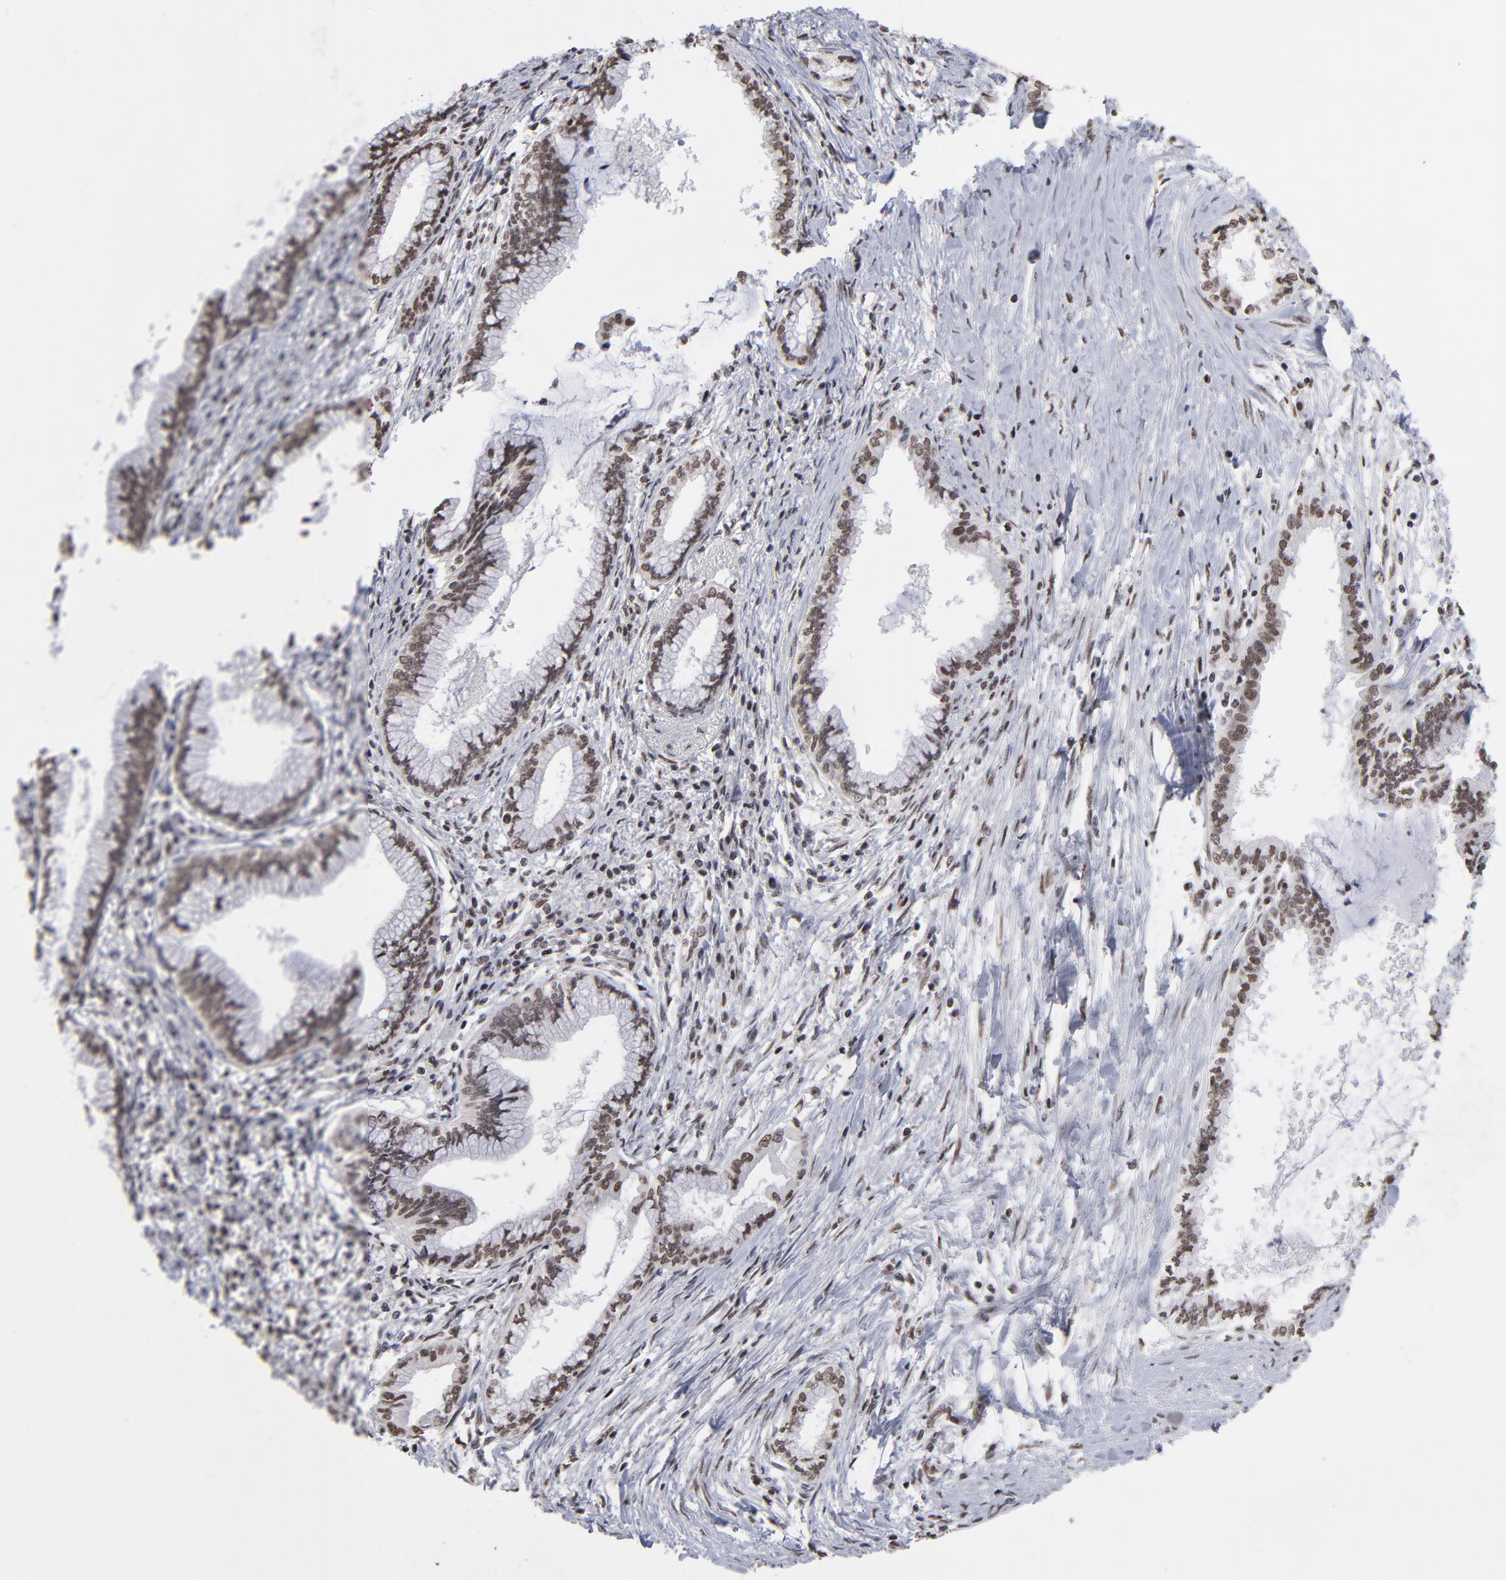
{"staining": {"intensity": "moderate", "quantity": ">75%", "location": "nuclear"}, "tissue": "pancreatic cancer", "cell_type": "Tumor cells", "image_type": "cancer", "snomed": [{"axis": "morphology", "description": "Adenocarcinoma, NOS"}, {"axis": "topography", "description": "Pancreas"}], "caption": "High-power microscopy captured an IHC histopathology image of pancreatic cancer, revealing moderate nuclear expression in about >75% of tumor cells. The staining was performed using DAB, with brown indicating positive protein expression. Nuclei are stained blue with hematoxylin.", "gene": "ZNF3", "patient": {"sex": "female", "age": 64}}